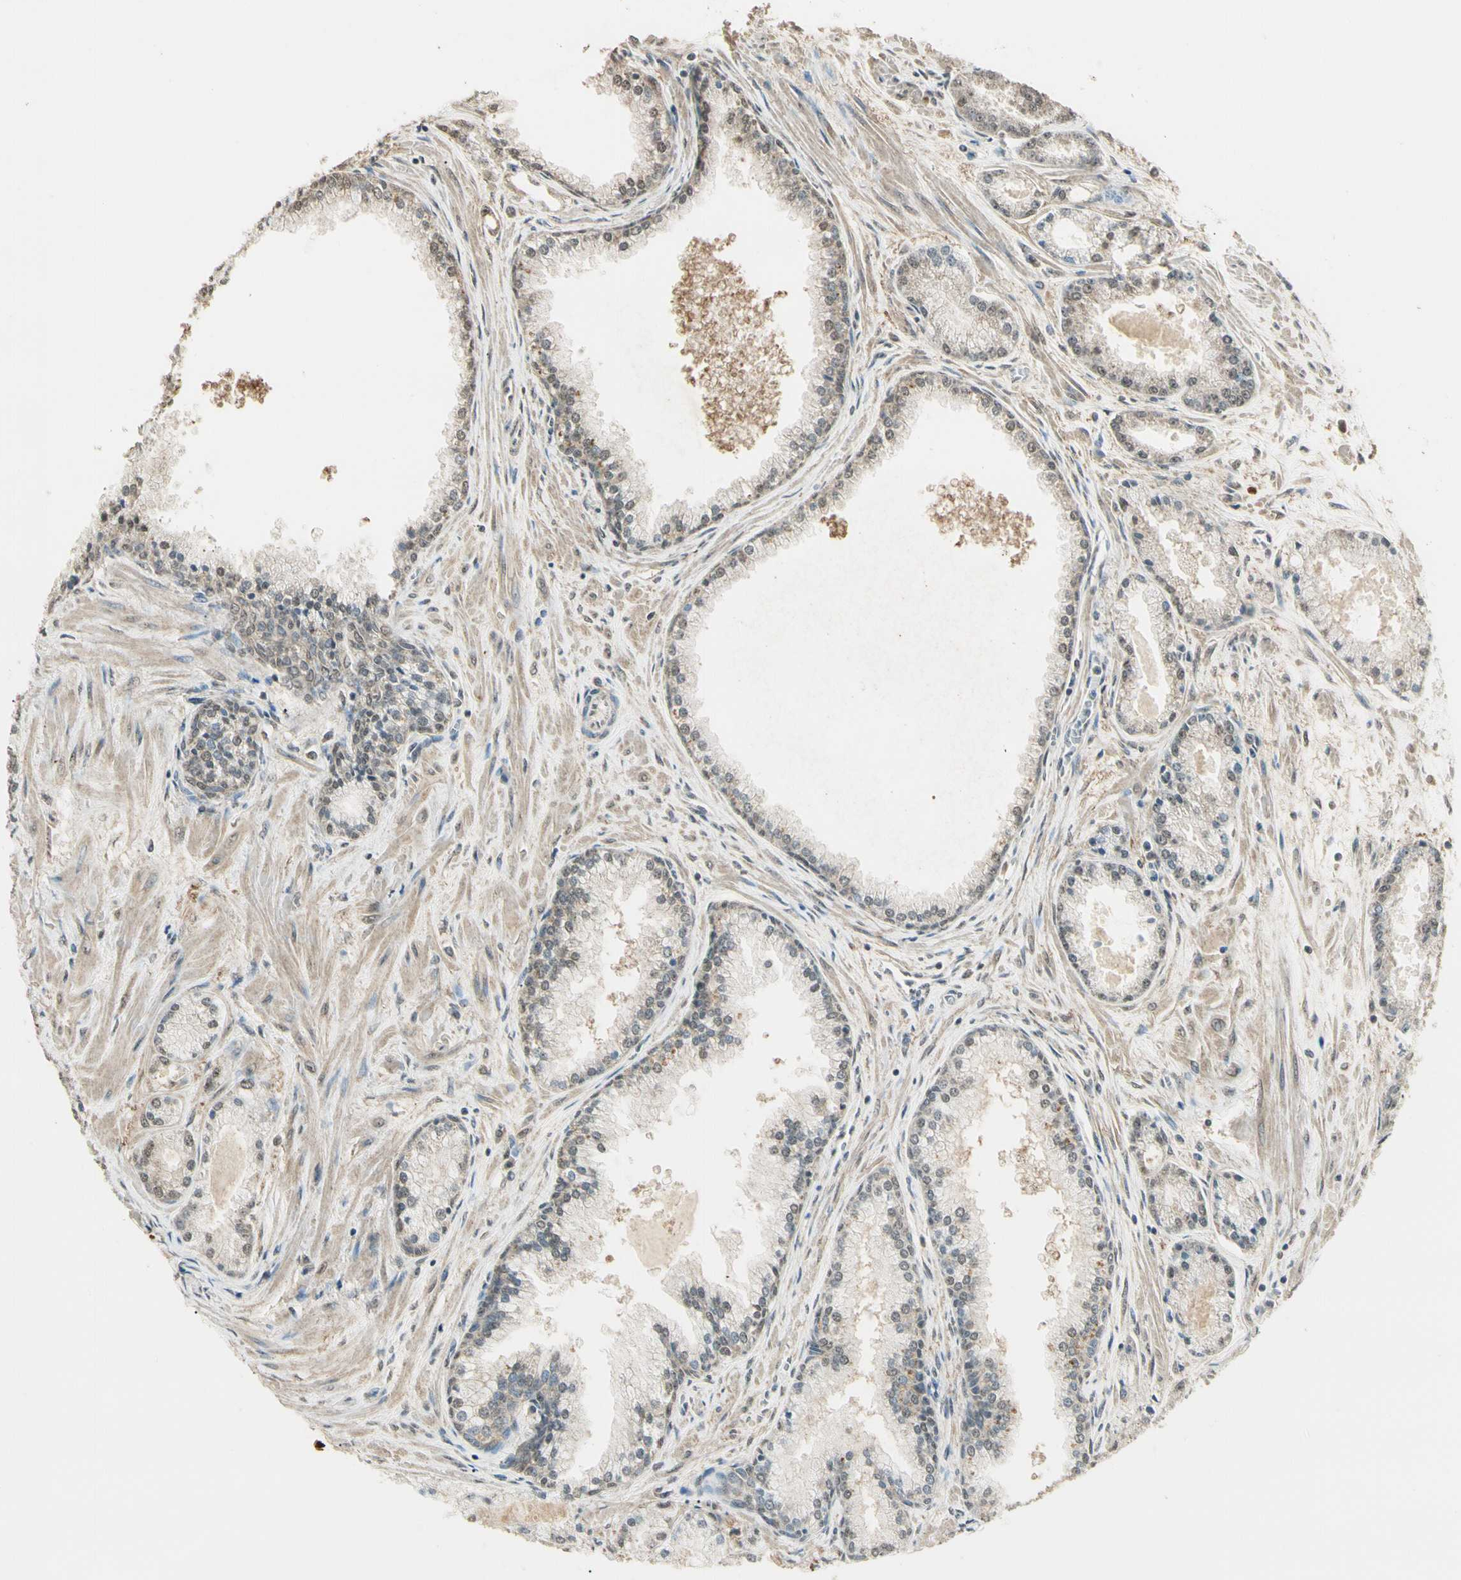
{"staining": {"intensity": "weak", "quantity": ">75%", "location": "cytoplasmic/membranous"}, "tissue": "prostate cancer", "cell_type": "Tumor cells", "image_type": "cancer", "snomed": [{"axis": "morphology", "description": "Adenocarcinoma, High grade"}, {"axis": "topography", "description": "Prostate"}], "caption": "The photomicrograph displays immunohistochemical staining of prostate cancer (adenocarcinoma (high-grade)). There is weak cytoplasmic/membranous expression is seen in about >75% of tumor cells. (DAB IHC, brown staining for protein, blue staining for nuclei).", "gene": "SGCA", "patient": {"sex": "male", "age": 61}}